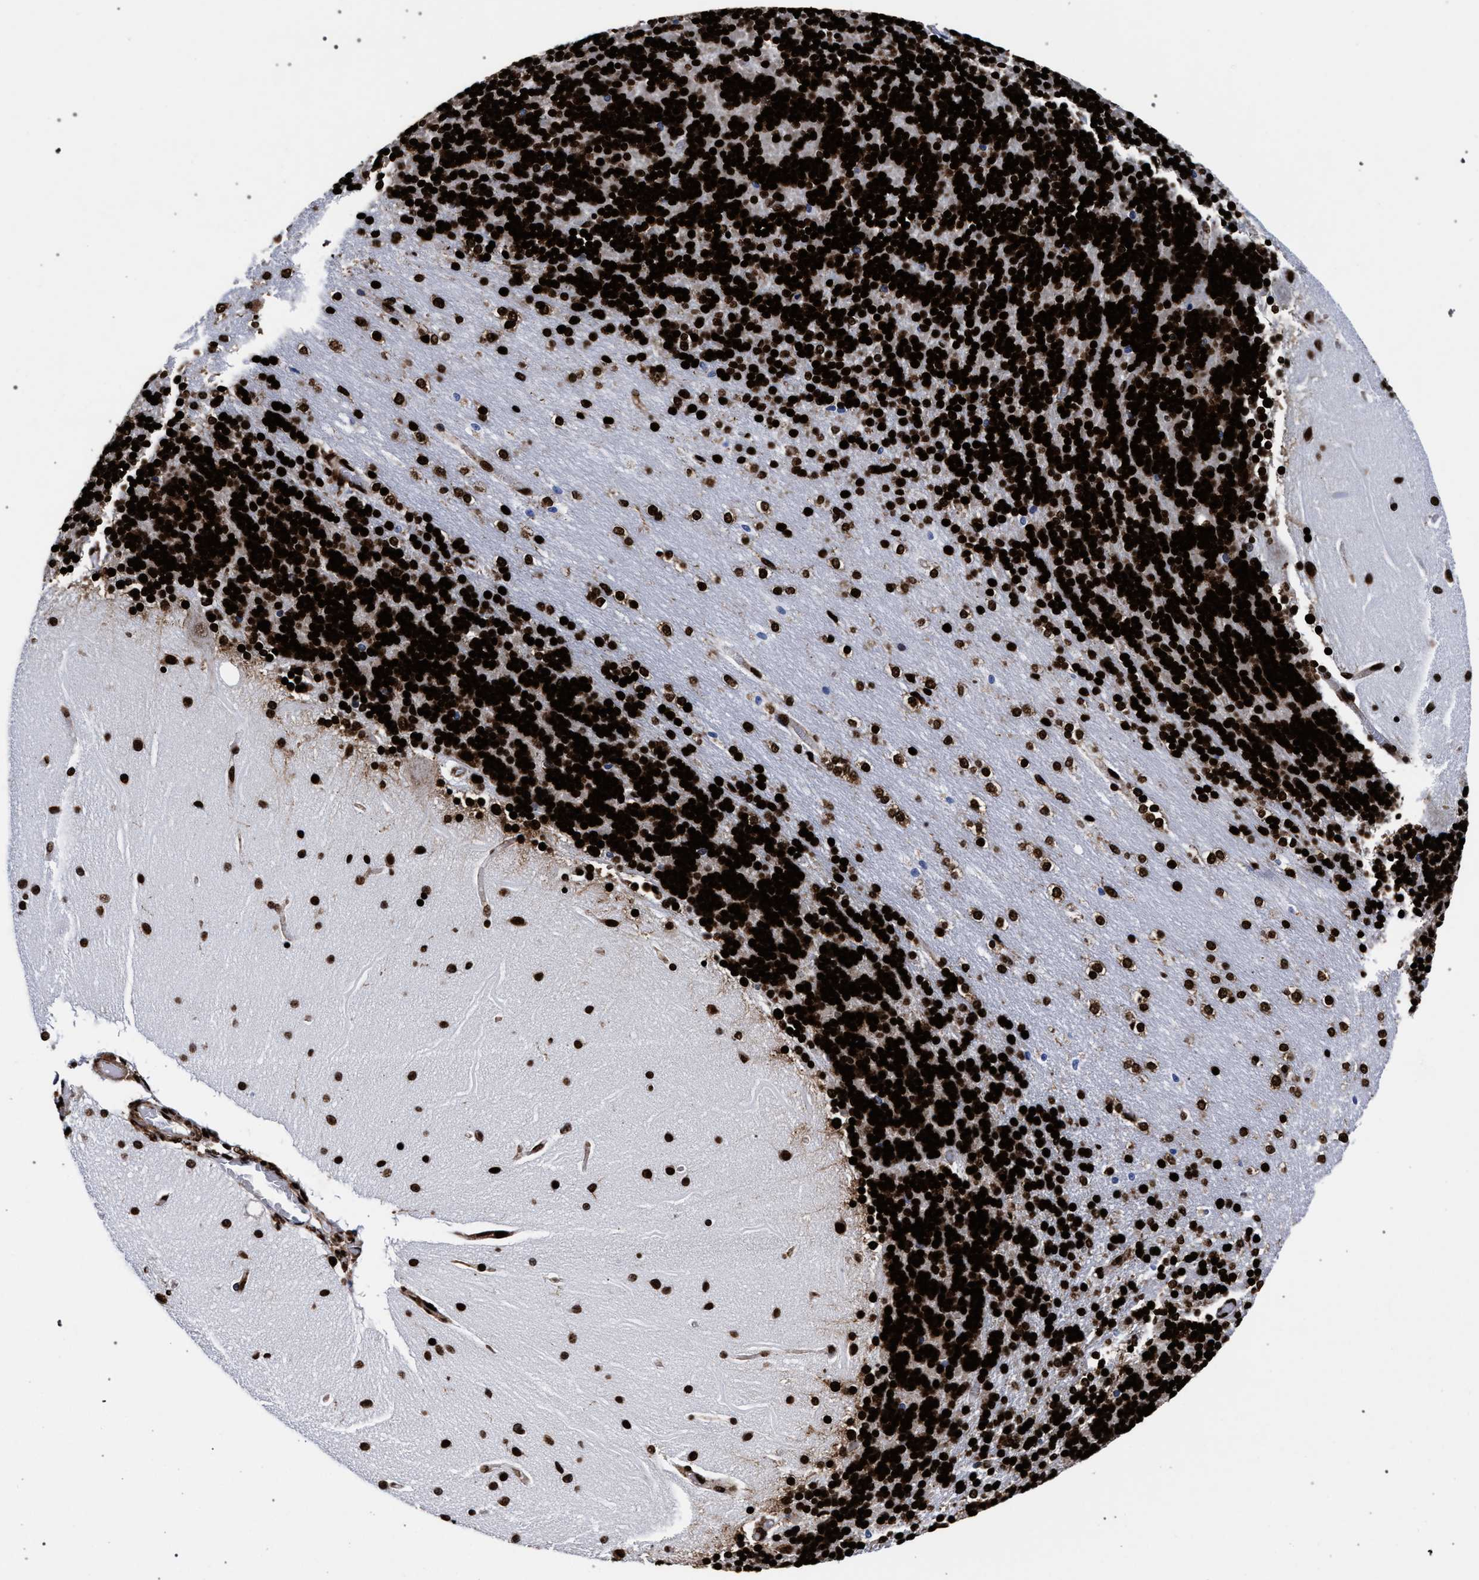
{"staining": {"intensity": "strong", "quantity": ">75%", "location": "nuclear"}, "tissue": "cerebellum", "cell_type": "Cells in granular layer", "image_type": "normal", "snomed": [{"axis": "morphology", "description": "Normal tissue, NOS"}, {"axis": "topography", "description": "Cerebellum"}], "caption": "Immunohistochemistry (IHC) of benign human cerebellum shows high levels of strong nuclear staining in about >75% of cells in granular layer.", "gene": "HNRNPA1", "patient": {"sex": "female", "age": 54}}